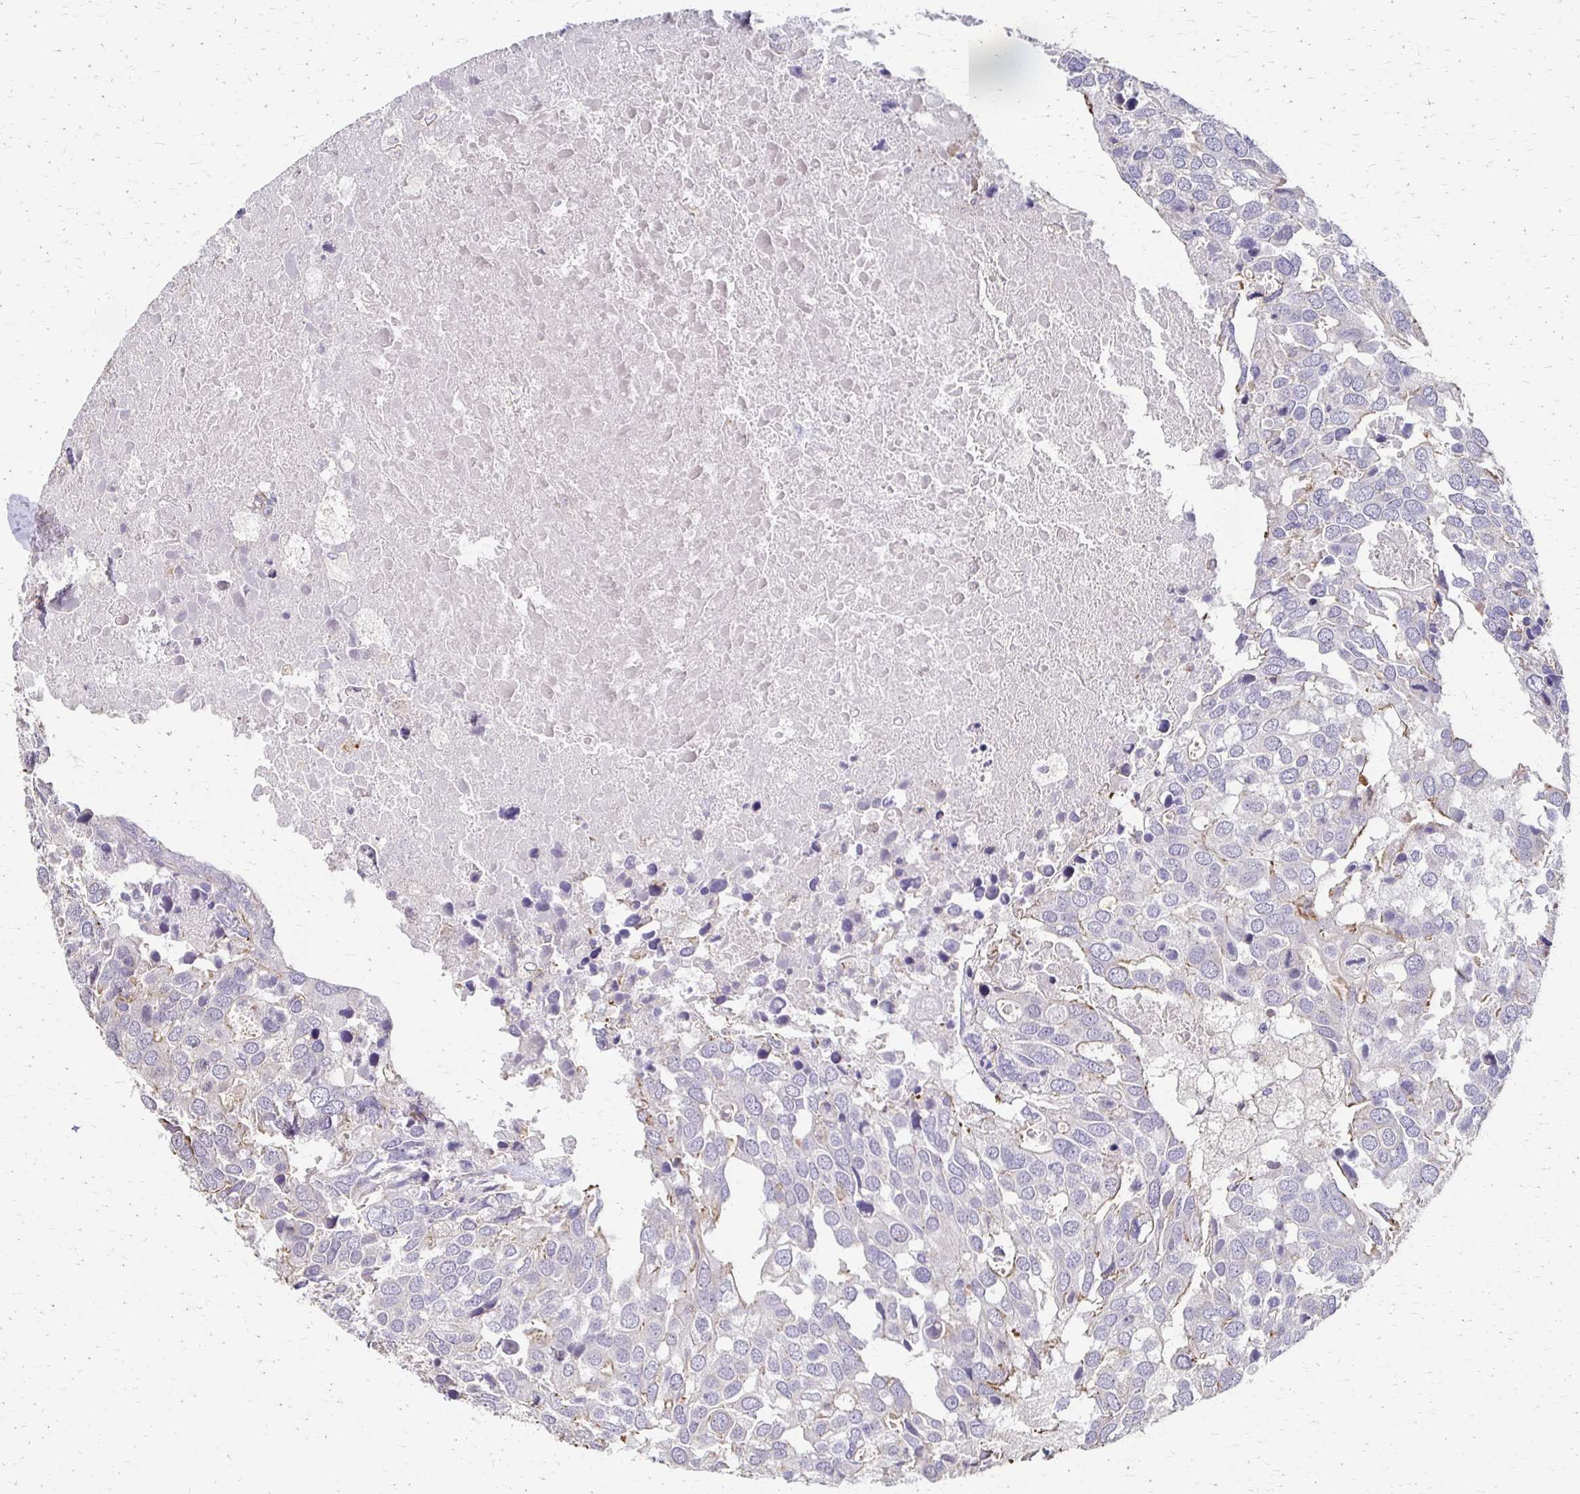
{"staining": {"intensity": "weak", "quantity": "<25%", "location": "cytoplasmic/membranous"}, "tissue": "breast cancer", "cell_type": "Tumor cells", "image_type": "cancer", "snomed": [{"axis": "morphology", "description": "Duct carcinoma"}, {"axis": "topography", "description": "Breast"}], "caption": "Breast cancer (intraductal carcinoma) stained for a protein using immunohistochemistry reveals no positivity tumor cells.", "gene": "C1QTNF7", "patient": {"sex": "female", "age": 83}}